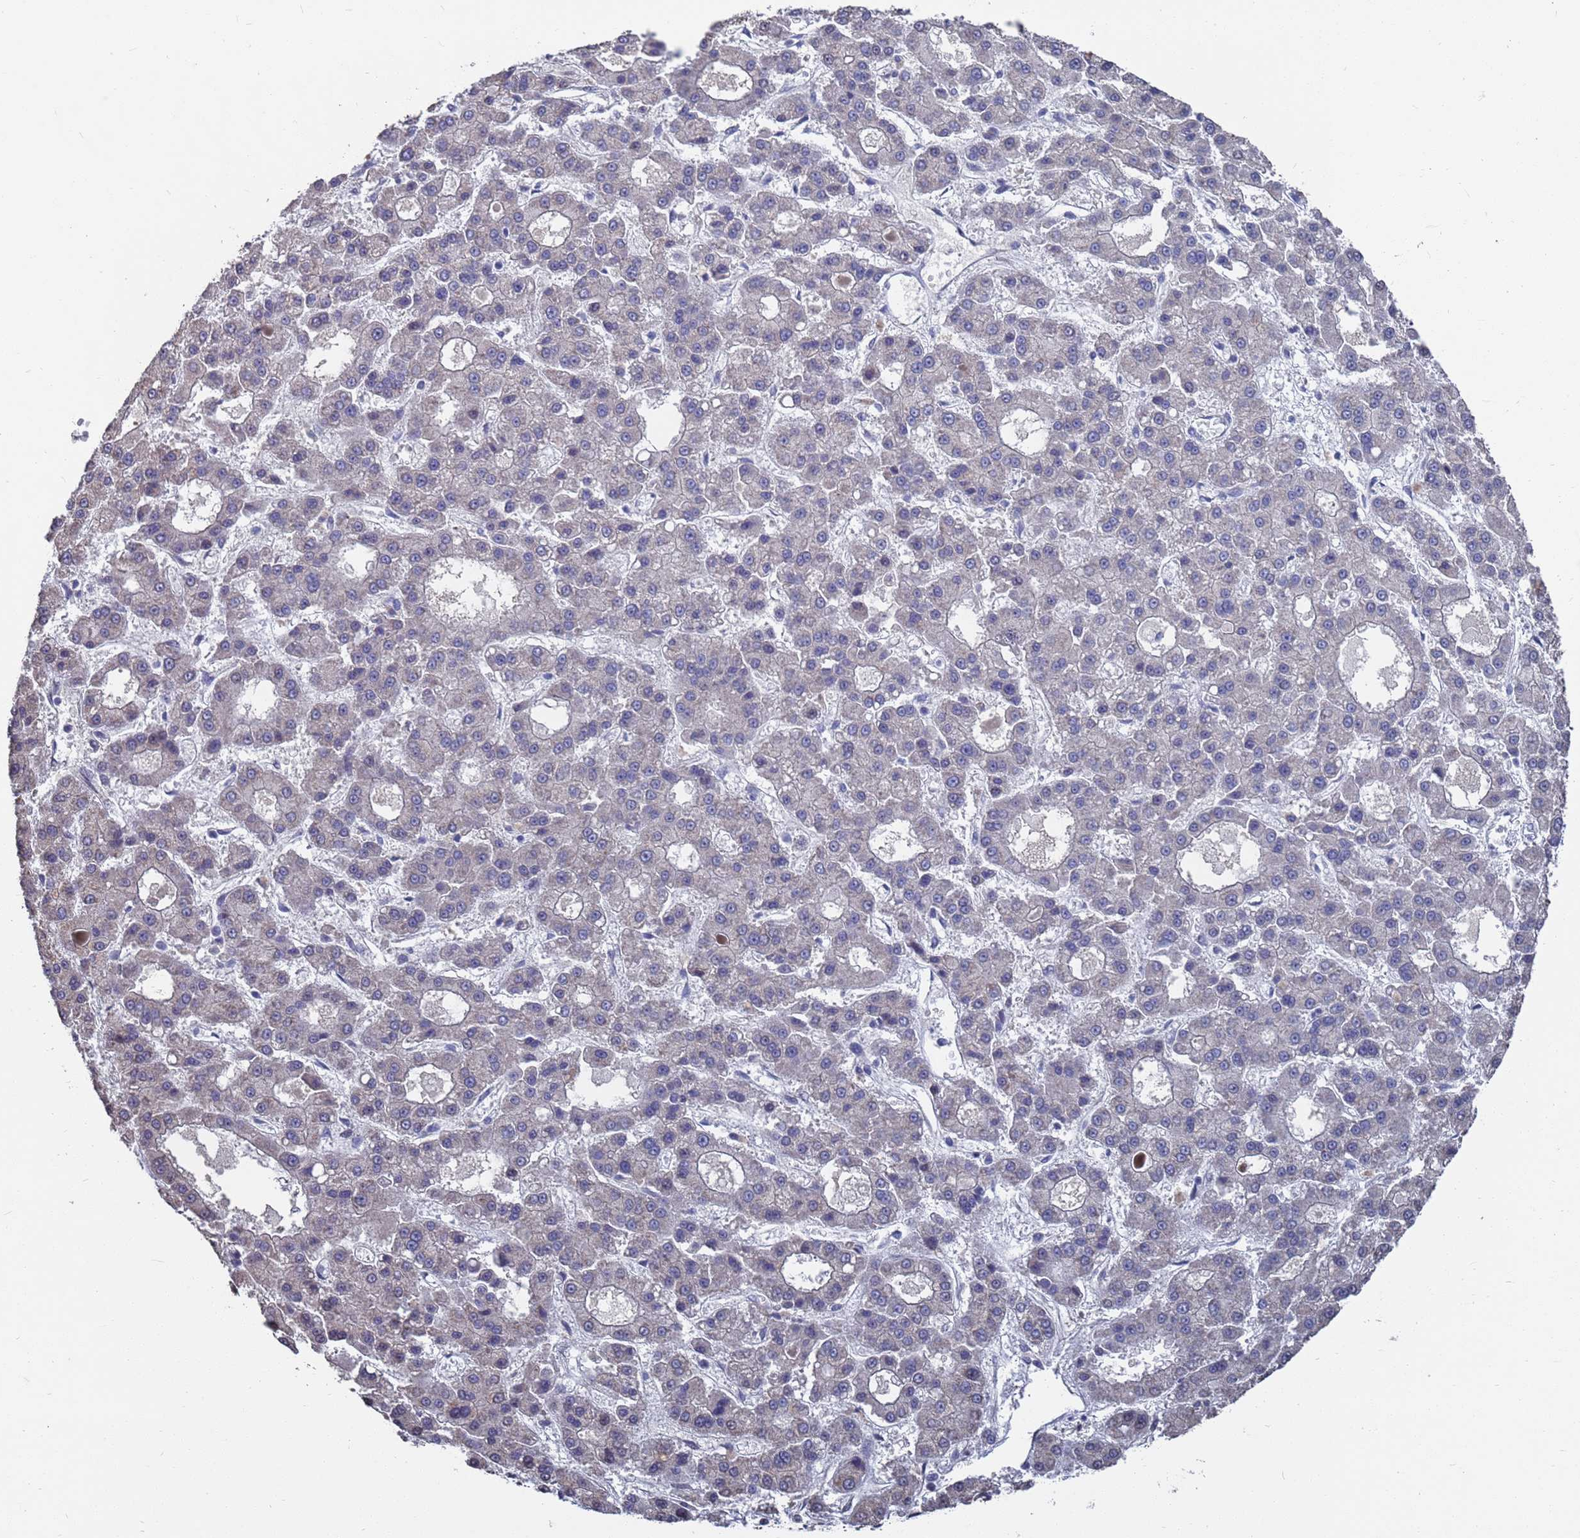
{"staining": {"intensity": "negative", "quantity": "none", "location": "none"}, "tissue": "liver cancer", "cell_type": "Tumor cells", "image_type": "cancer", "snomed": [{"axis": "morphology", "description": "Carcinoma, Hepatocellular, NOS"}, {"axis": "topography", "description": "Liver"}], "caption": "Tumor cells show no significant protein positivity in liver cancer.", "gene": "CFAP119", "patient": {"sex": "male", "age": 70}}